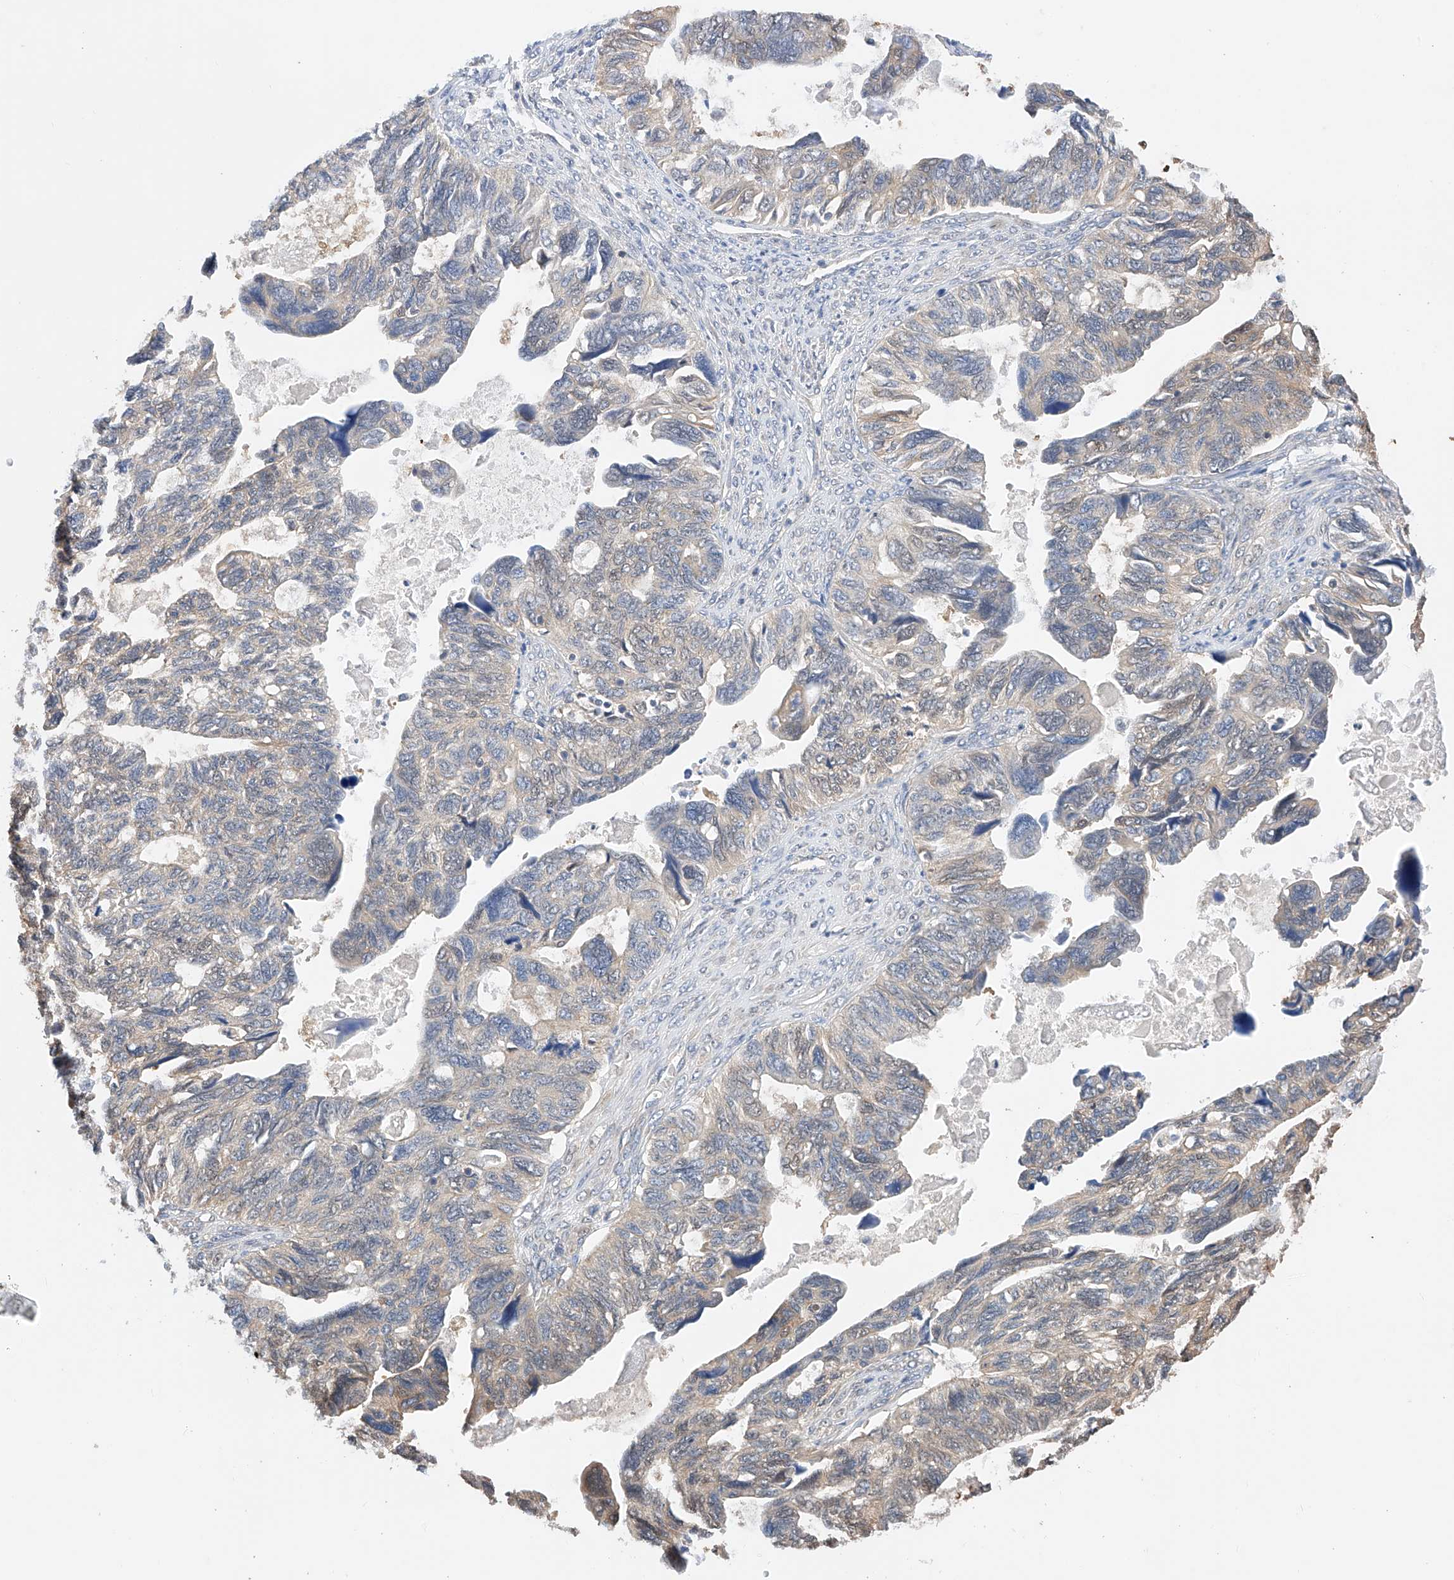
{"staining": {"intensity": "weak", "quantity": "25%-75%", "location": "cytoplasmic/membranous"}, "tissue": "ovarian cancer", "cell_type": "Tumor cells", "image_type": "cancer", "snomed": [{"axis": "morphology", "description": "Cystadenocarcinoma, serous, NOS"}, {"axis": "topography", "description": "Ovary"}], "caption": "The histopathology image reveals staining of ovarian serous cystadenocarcinoma, revealing weak cytoplasmic/membranous protein staining (brown color) within tumor cells.", "gene": "ZSCAN4", "patient": {"sex": "female", "age": 79}}